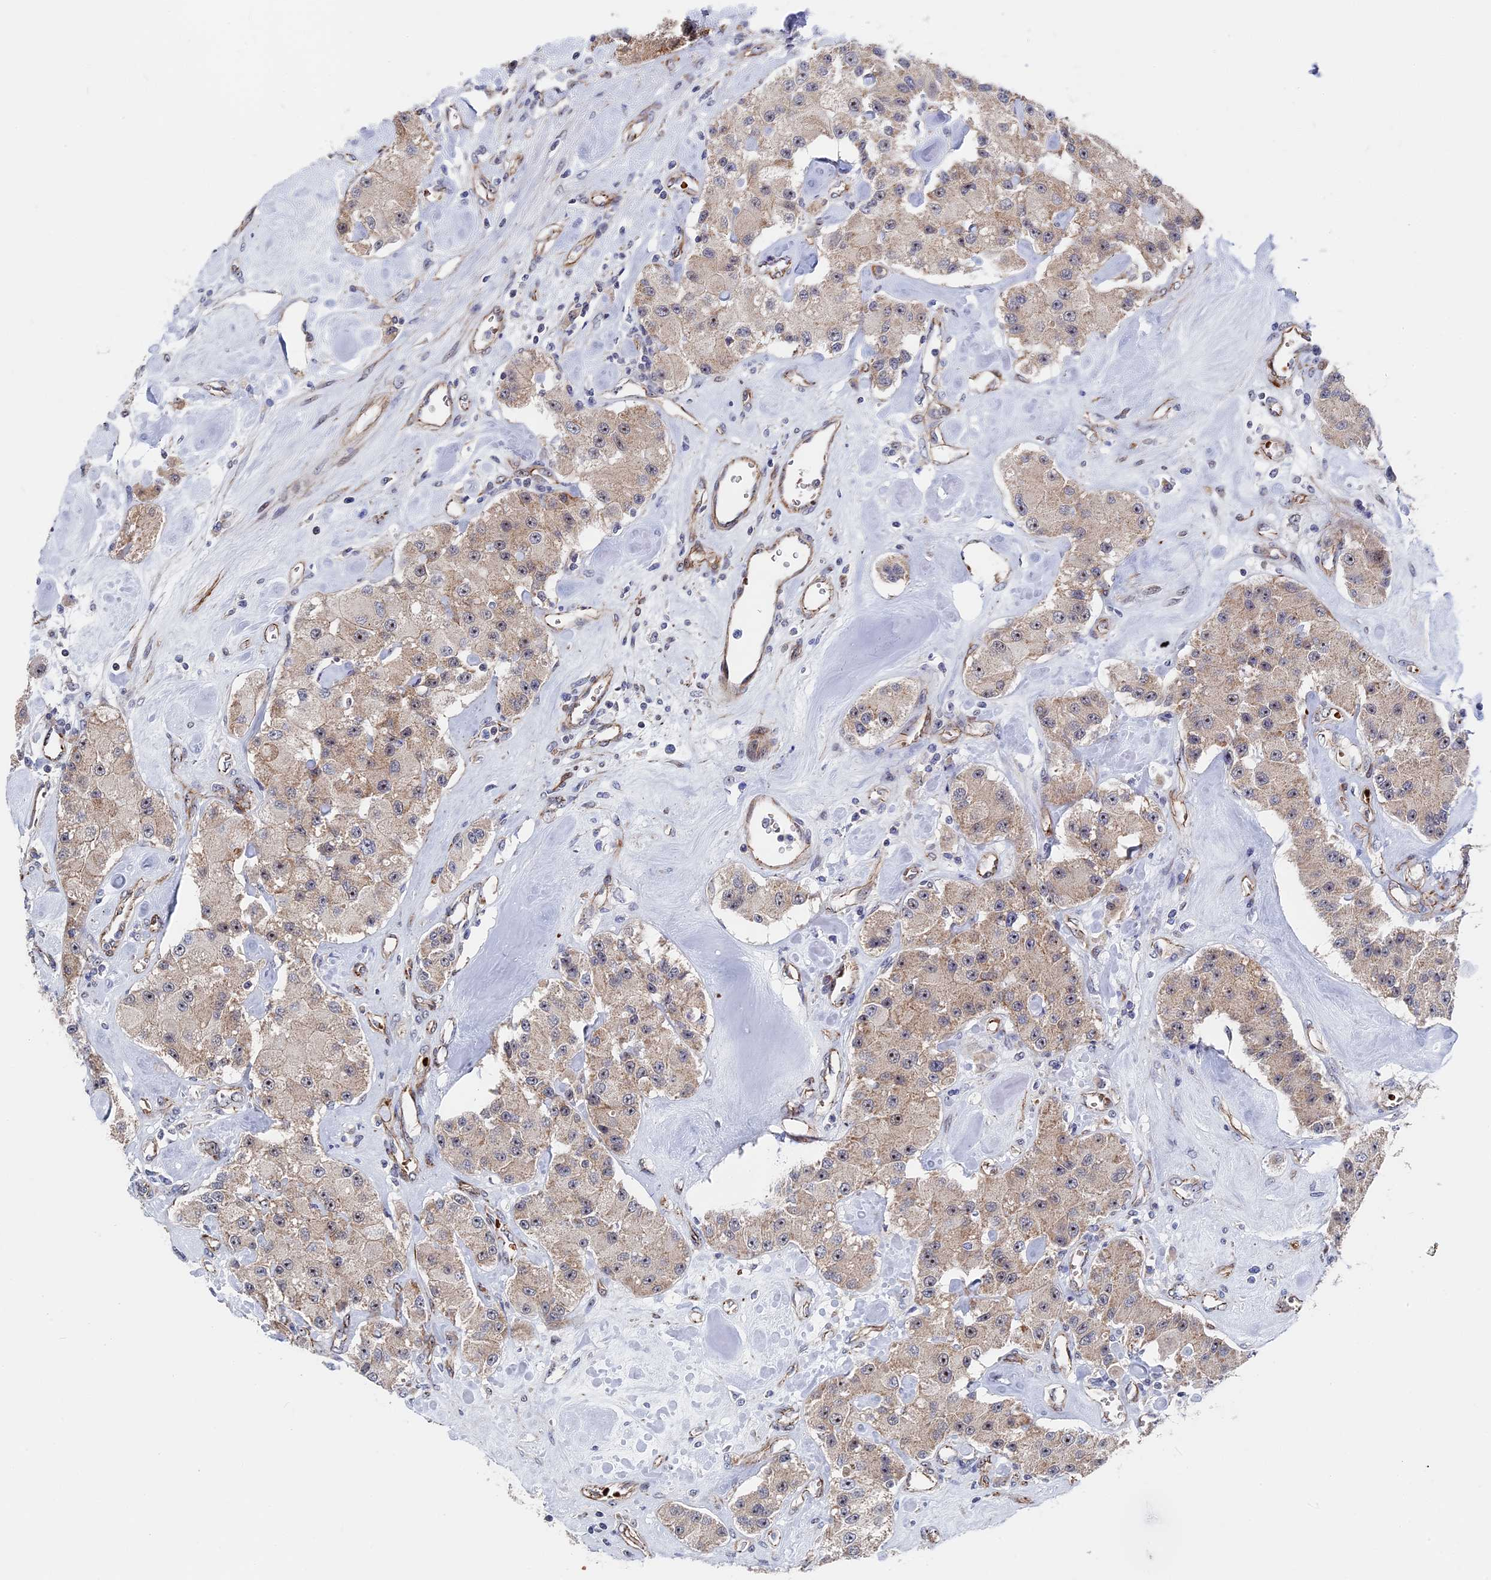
{"staining": {"intensity": "weak", "quantity": ">75%", "location": "cytoplasmic/membranous"}, "tissue": "carcinoid", "cell_type": "Tumor cells", "image_type": "cancer", "snomed": [{"axis": "morphology", "description": "Carcinoid, malignant, NOS"}, {"axis": "topography", "description": "Pancreas"}], "caption": "A micrograph showing weak cytoplasmic/membranous expression in approximately >75% of tumor cells in carcinoid, as visualized by brown immunohistochemical staining.", "gene": "EXOSC9", "patient": {"sex": "male", "age": 41}}